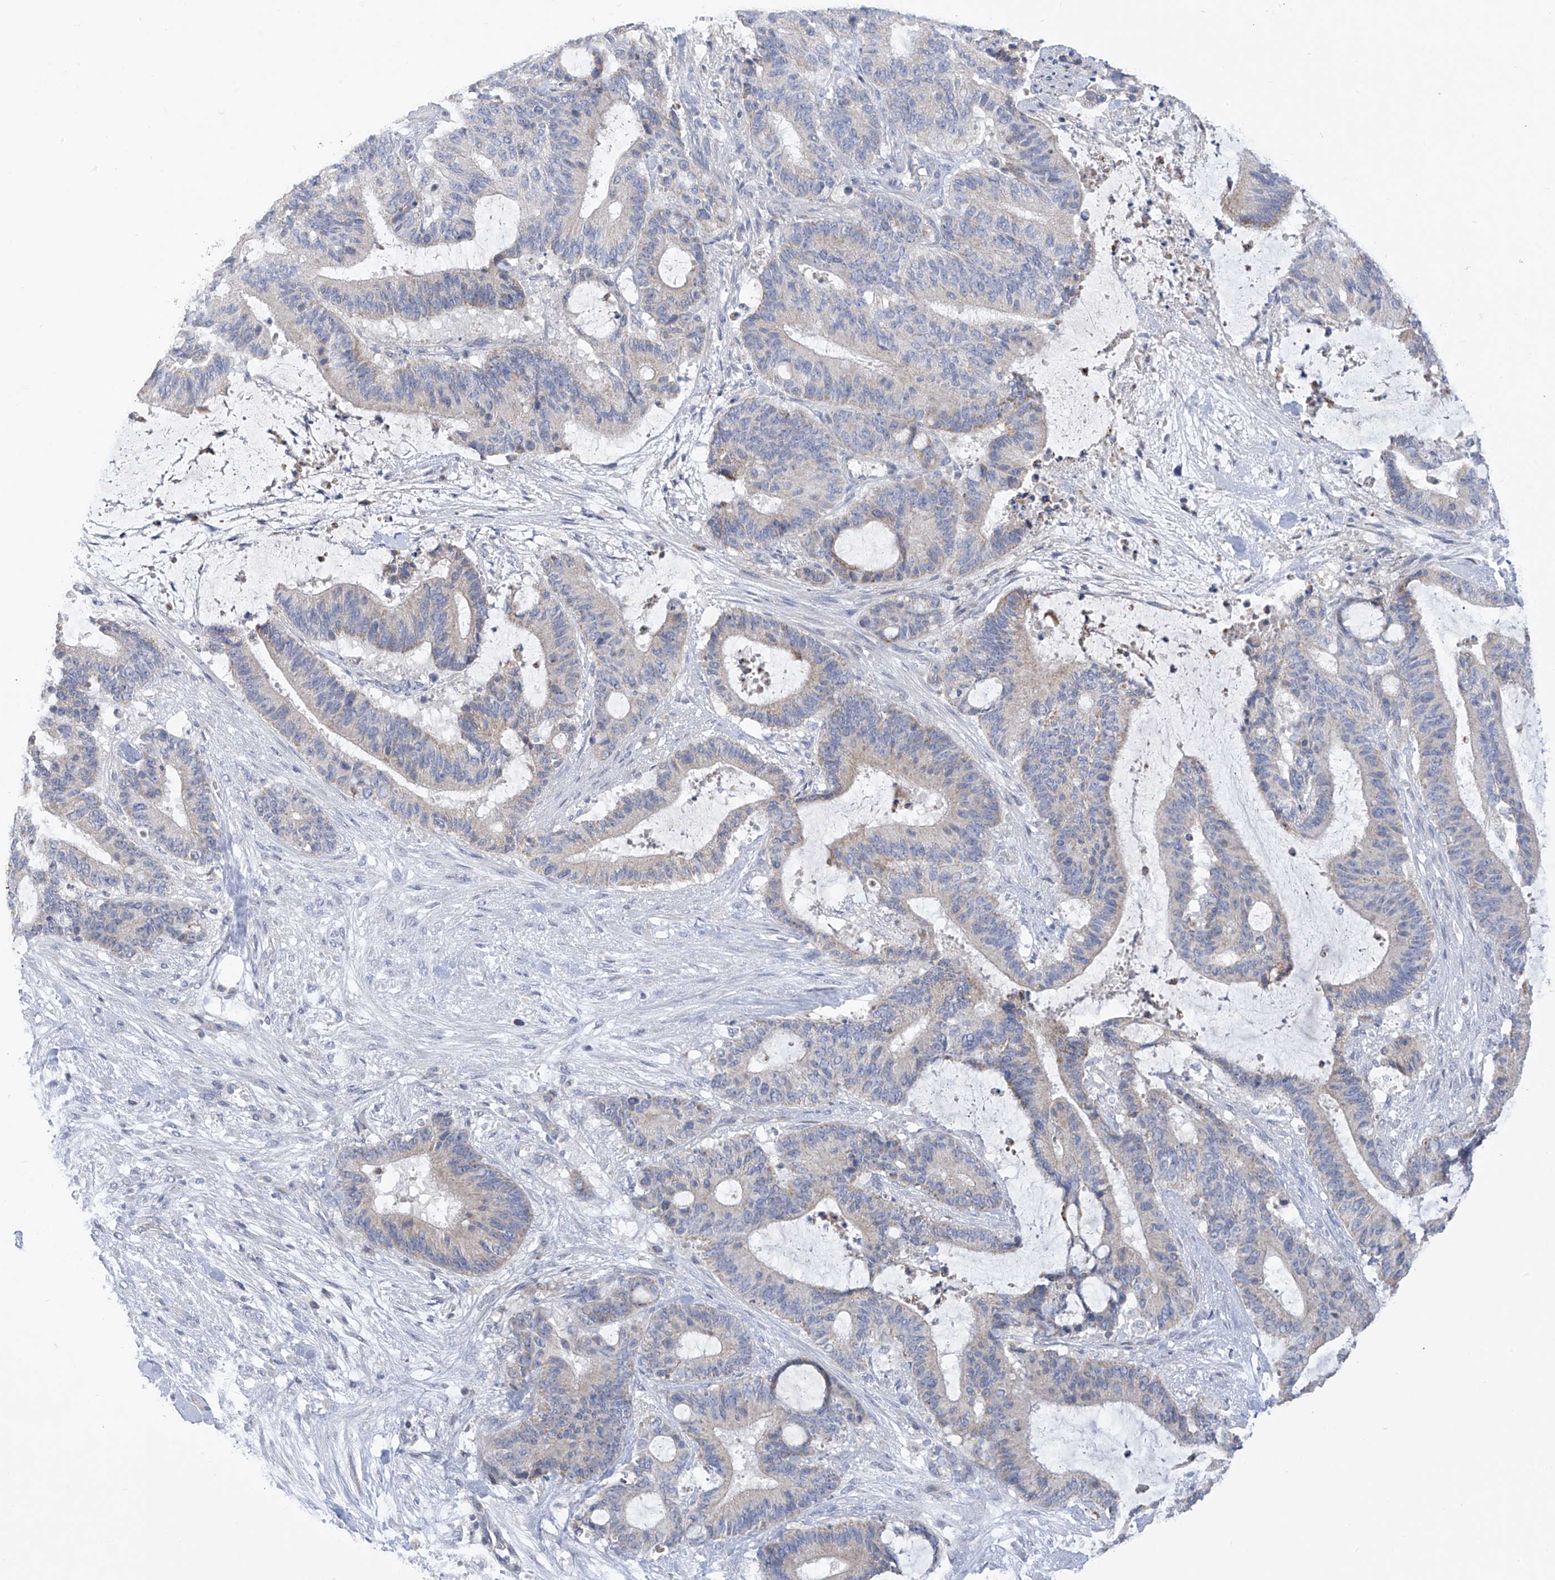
{"staining": {"intensity": "negative", "quantity": "none", "location": "none"}, "tissue": "liver cancer", "cell_type": "Tumor cells", "image_type": "cancer", "snomed": [{"axis": "morphology", "description": "Normal tissue, NOS"}, {"axis": "morphology", "description": "Cholangiocarcinoma"}, {"axis": "topography", "description": "Liver"}, {"axis": "topography", "description": "Peripheral nerve tissue"}], "caption": "Liver cancer (cholangiocarcinoma) stained for a protein using immunohistochemistry (IHC) displays no staining tumor cells.", "gene": "SLCO4A1", "patient": {"sex": "female", "age": 73}}